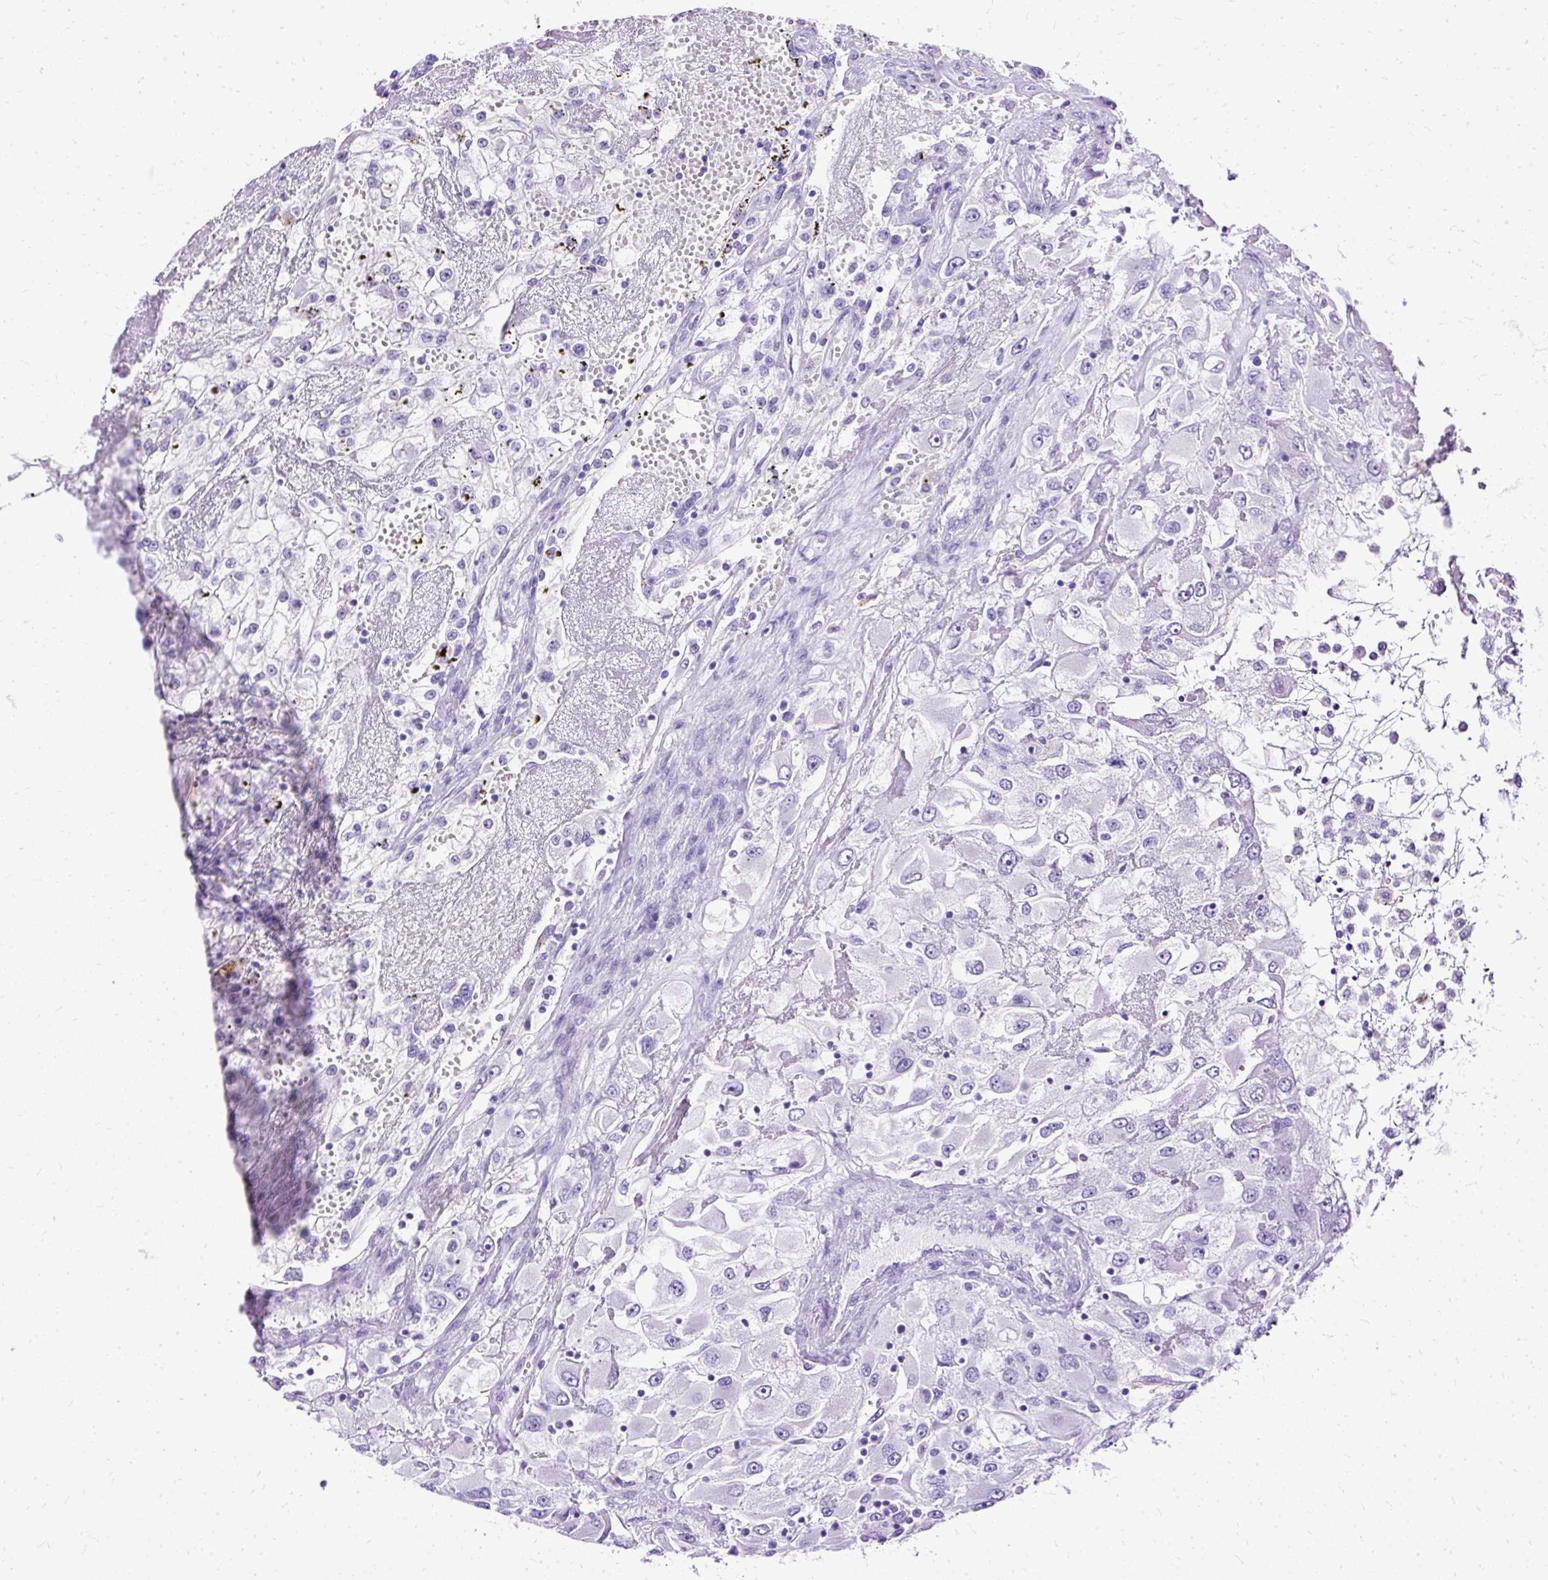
{"staining": {"intensity": "negative", "quantity": "none", "location": "none"}, "tissue": "renal cancer", "cell_type": "Tumor cells", "image_type": "cancer", "snomed": [{"axis": "morphology", "description": "Adenocarcinoma, NOS"}, {"axis": "topography", "description": "Kidney"}], "caption": "Immunohistochemical staining of human adenocarcinoma (renal) exhibits no significant expression in tumor cells. Nuclei are stained in blue.", "gene": "SLC8A2", "patient": {"sex": "female", "age": 52}}